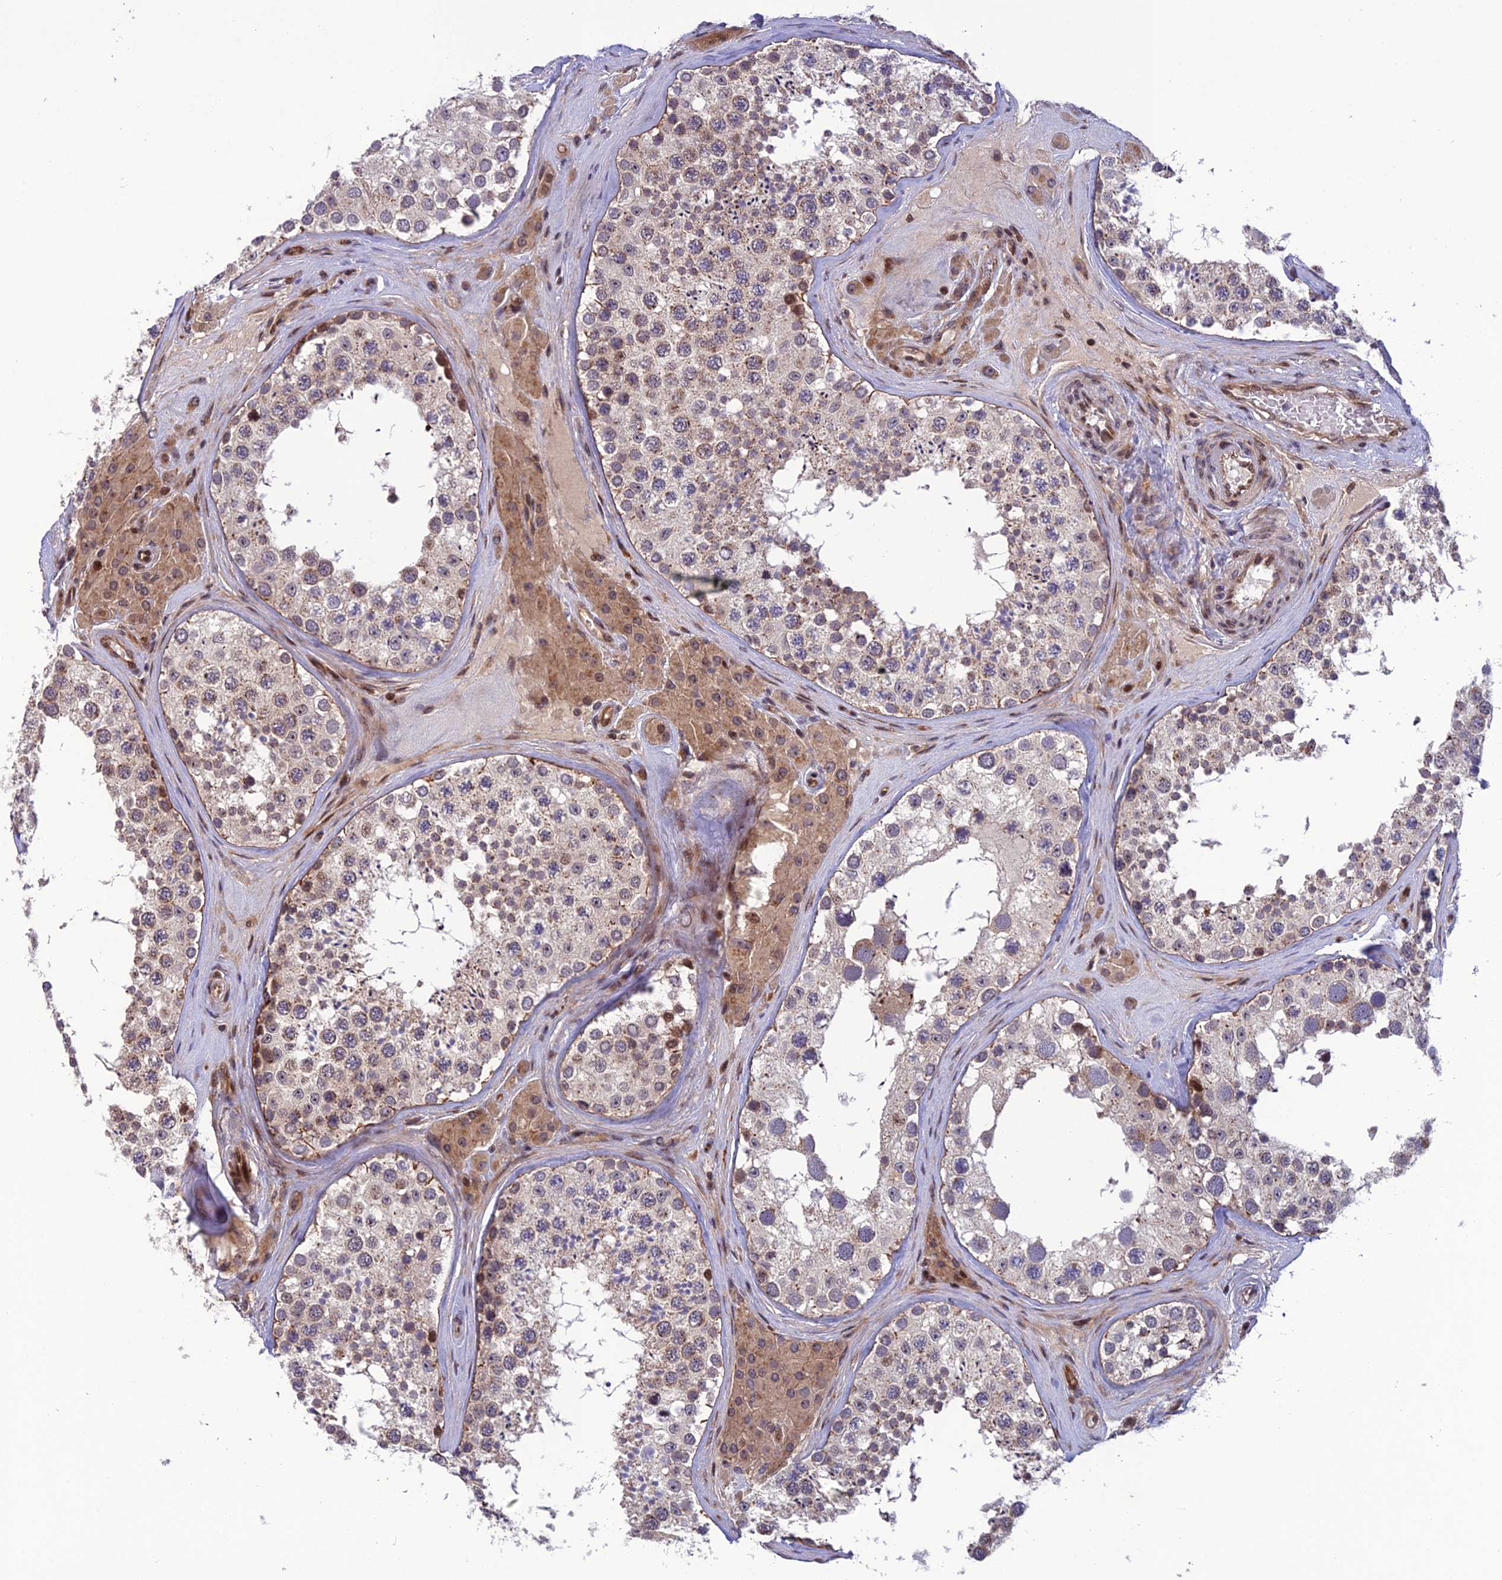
{"staining": {"intensity": "weak", "quantity": "25%-75%", "location": "cytoplasmic/membranous"}, "tissue": "testis", "cell_type": "Cells in seminiferous ducts", "image_type": "normal", "snomed": [{"axis": "morphology", "description": "Normal tissue, NOS"}, {"axis": "topography", "description": "Testis"}], "caption": "This is a histology image of immunohistochemistry staining of benign testis, which shows weak staining in the cytoplasmic/membranous of cells in seminiferous ducts.", "gene": "SMIM7", "patient": {"sex": "male", "age": 46}}